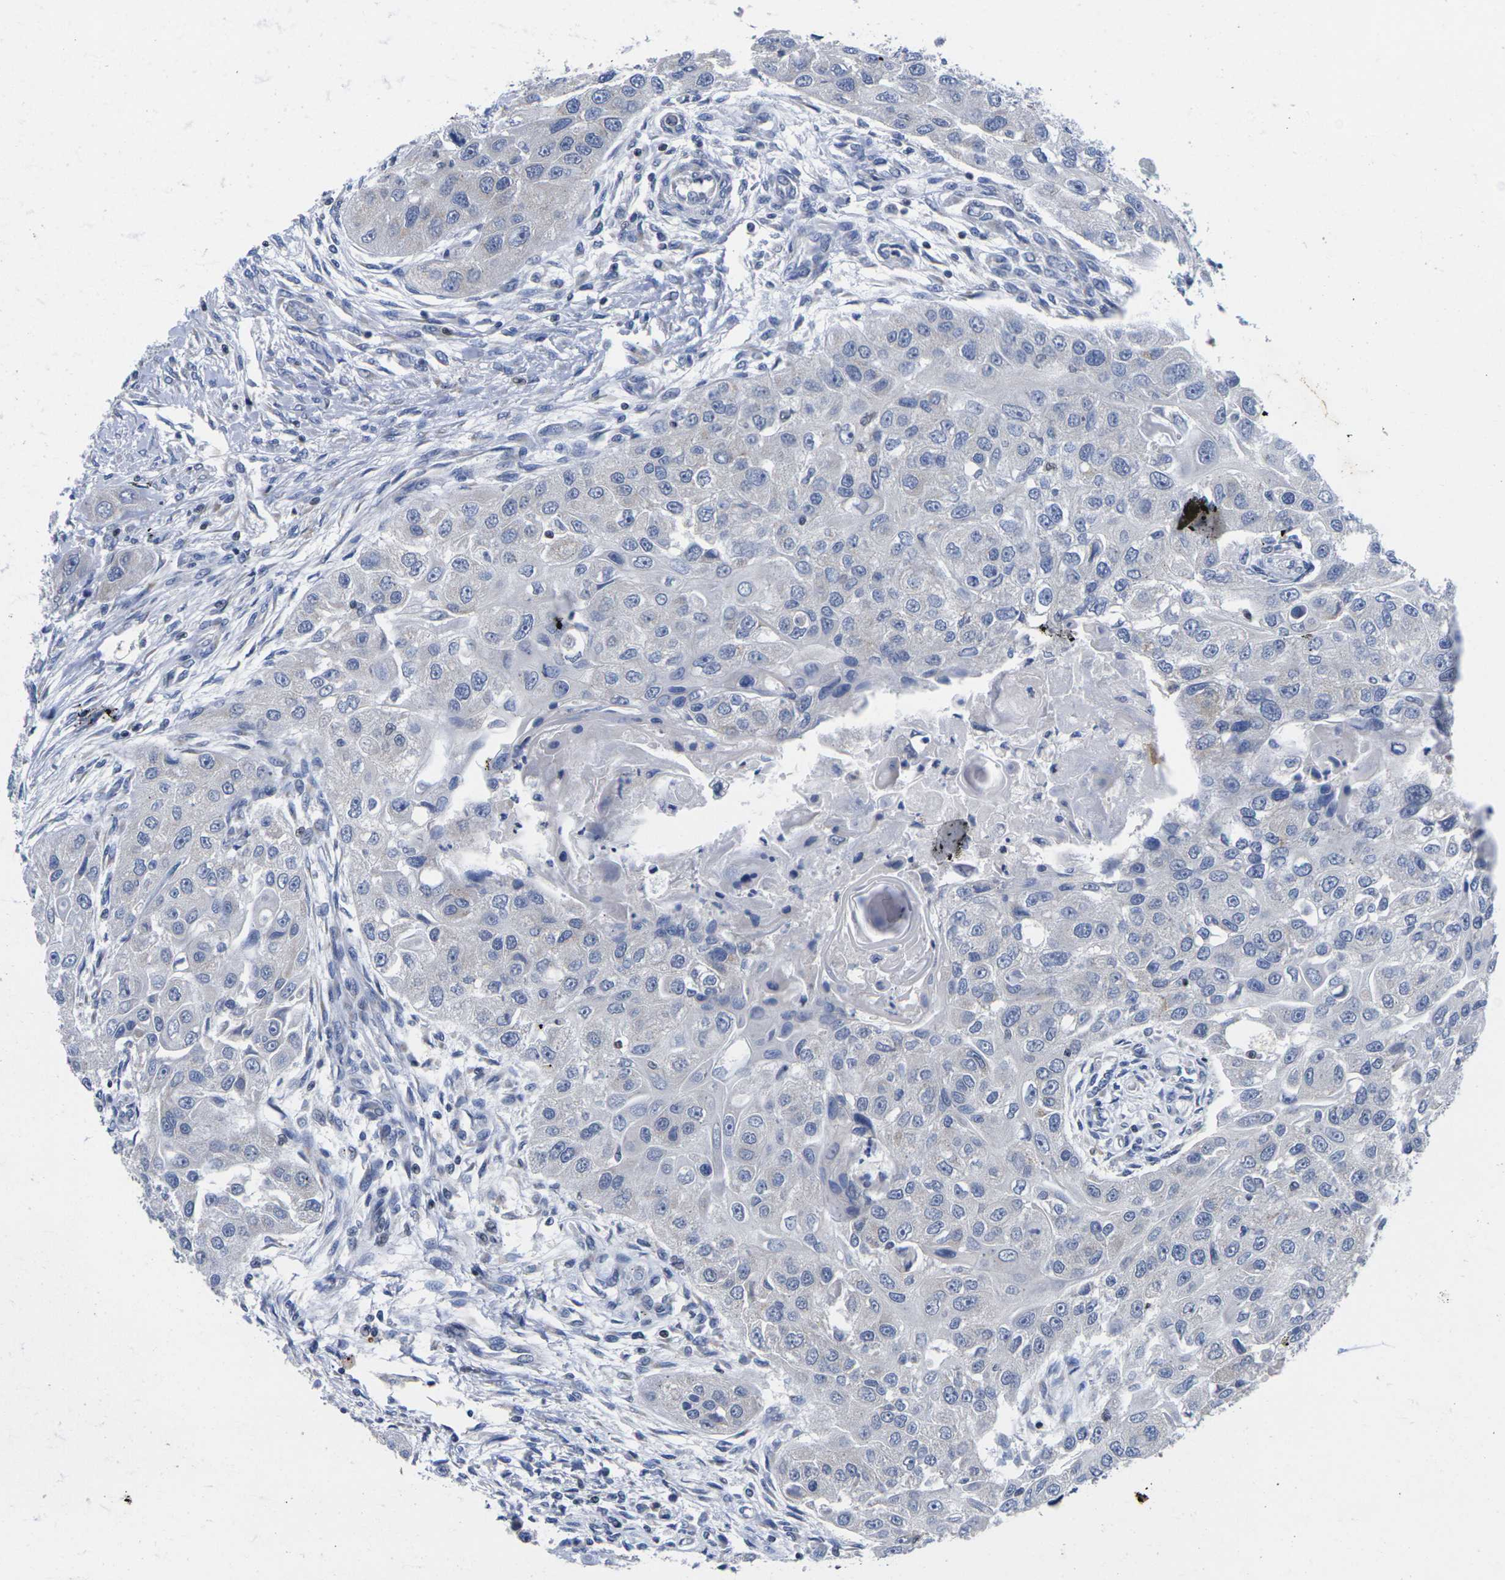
{"staining": {"intensity": "negative", "quantity": "none", "location": "none"}, "tissue": "head and neck cancer", "cell_type": "Tumor cells", "image_type": "cancer", "snomed": [{"axis": "morphology", "description": "Normal tissue, NOS"}, {"axis": "morphology", "description": "Squamous cell carcinoma, NOS"}, {"axis": "topography", "description": "Skeletal muscle"}, {"axis": "topography", "description": "Head-Neck"}], "caption": "Head and neck cancer (squamous cell carcinoma) stained for a protein using IHC exhibits no positivity tumor cells.", "gene": "IKZF1", "patient": {"sex": "male", "age": 51}}